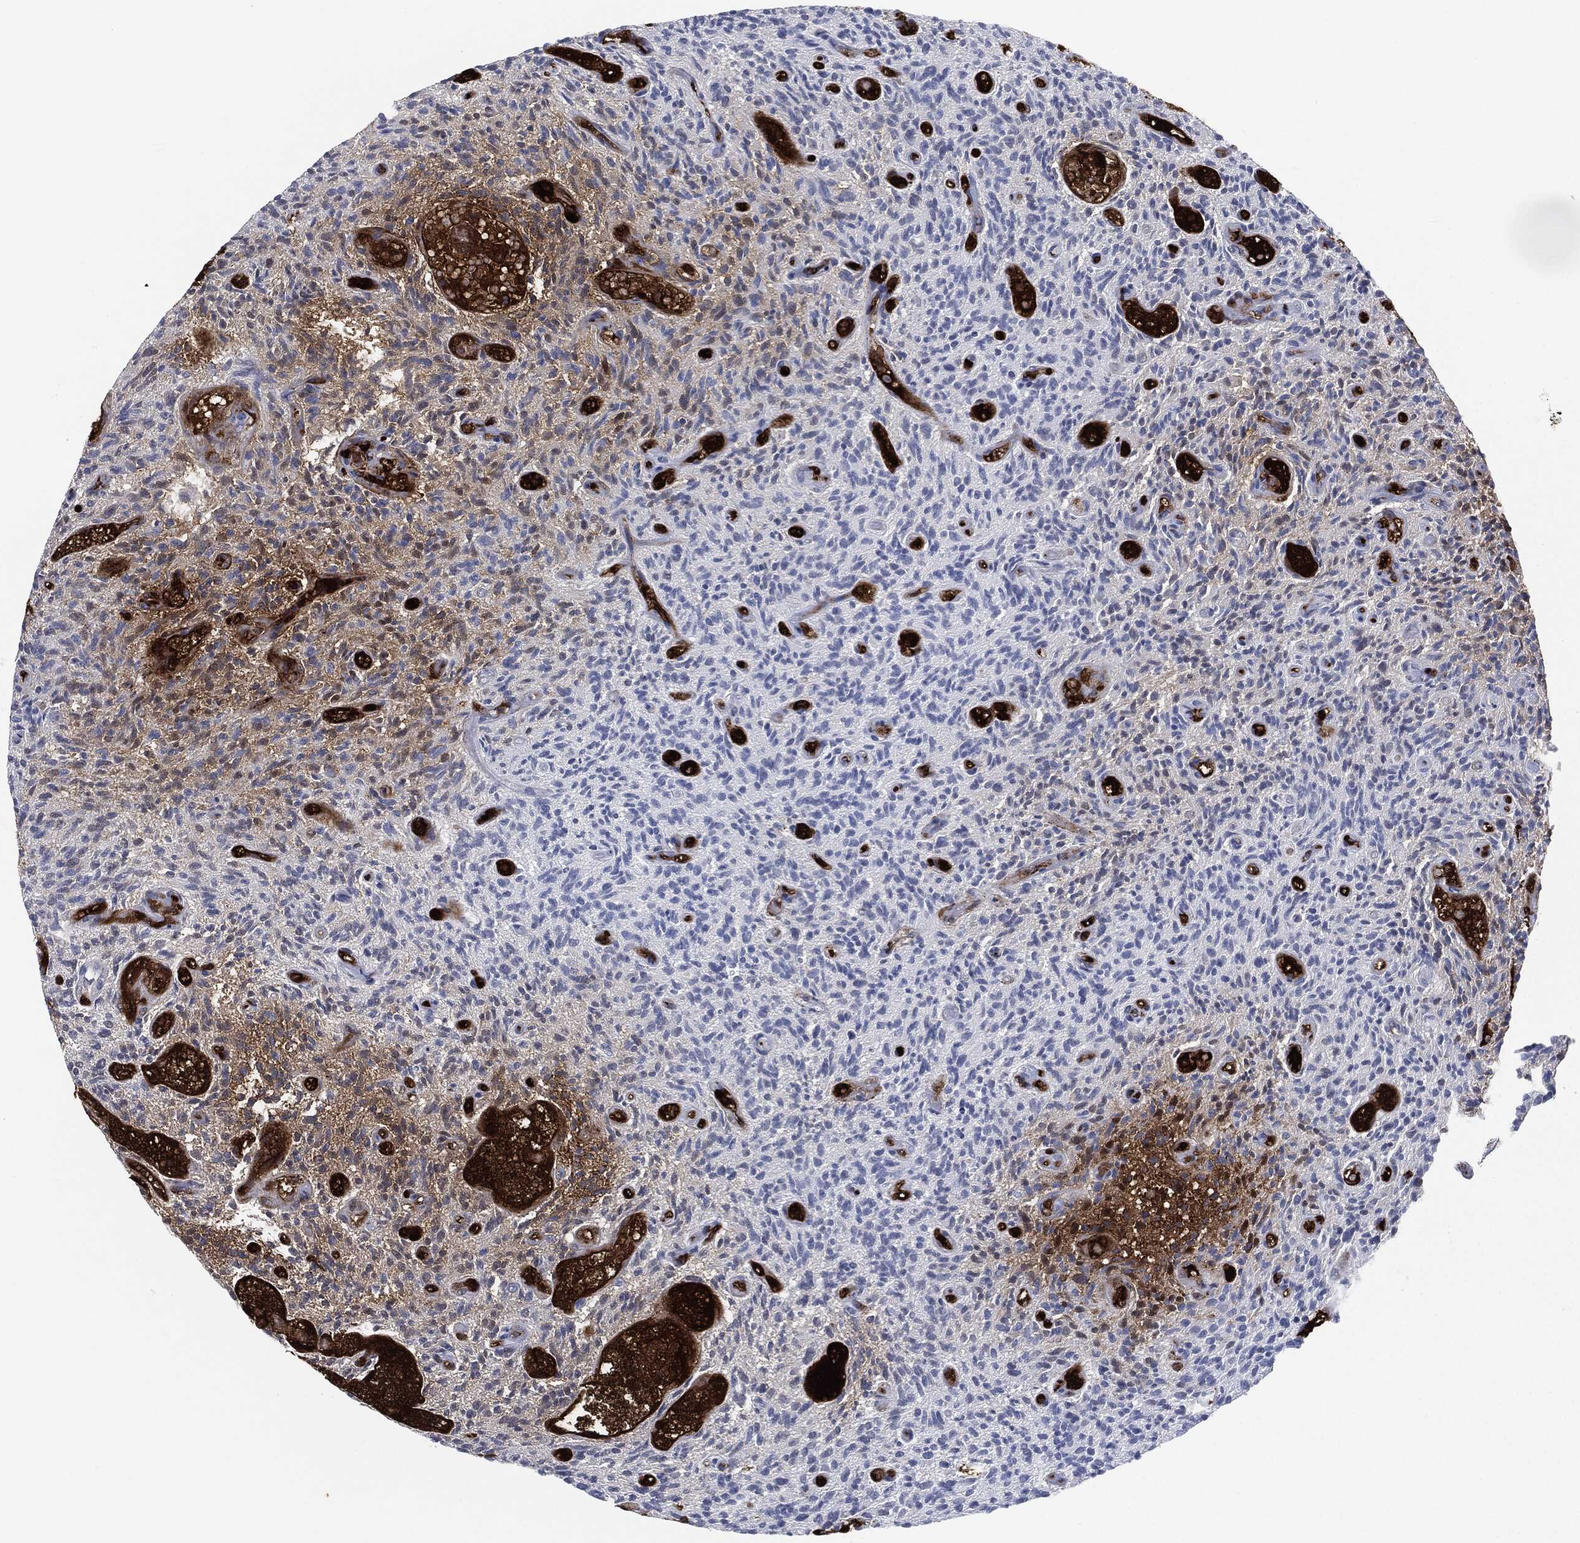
{"staining": {"intensity": "negative", "quantity": "none", "location": "none"}, "tissue": "glioma", "cell_type": "Tumor cells", "image_type": "cancer", "snomed": [{"axis": "morphology", "description": "Glioma, malignant, High grade"}, {"axis": "topography", "description": "Brain"}], "caption": "Immunohistochemistry (IHC) of malignant glioma (high-grade) shows no expression in tumor cells. (Immunohistochemistry (IHC), brightfield microscopy, high magnification).", "gene": "APOB", "patient": {"sex": "male", "age": 64}}